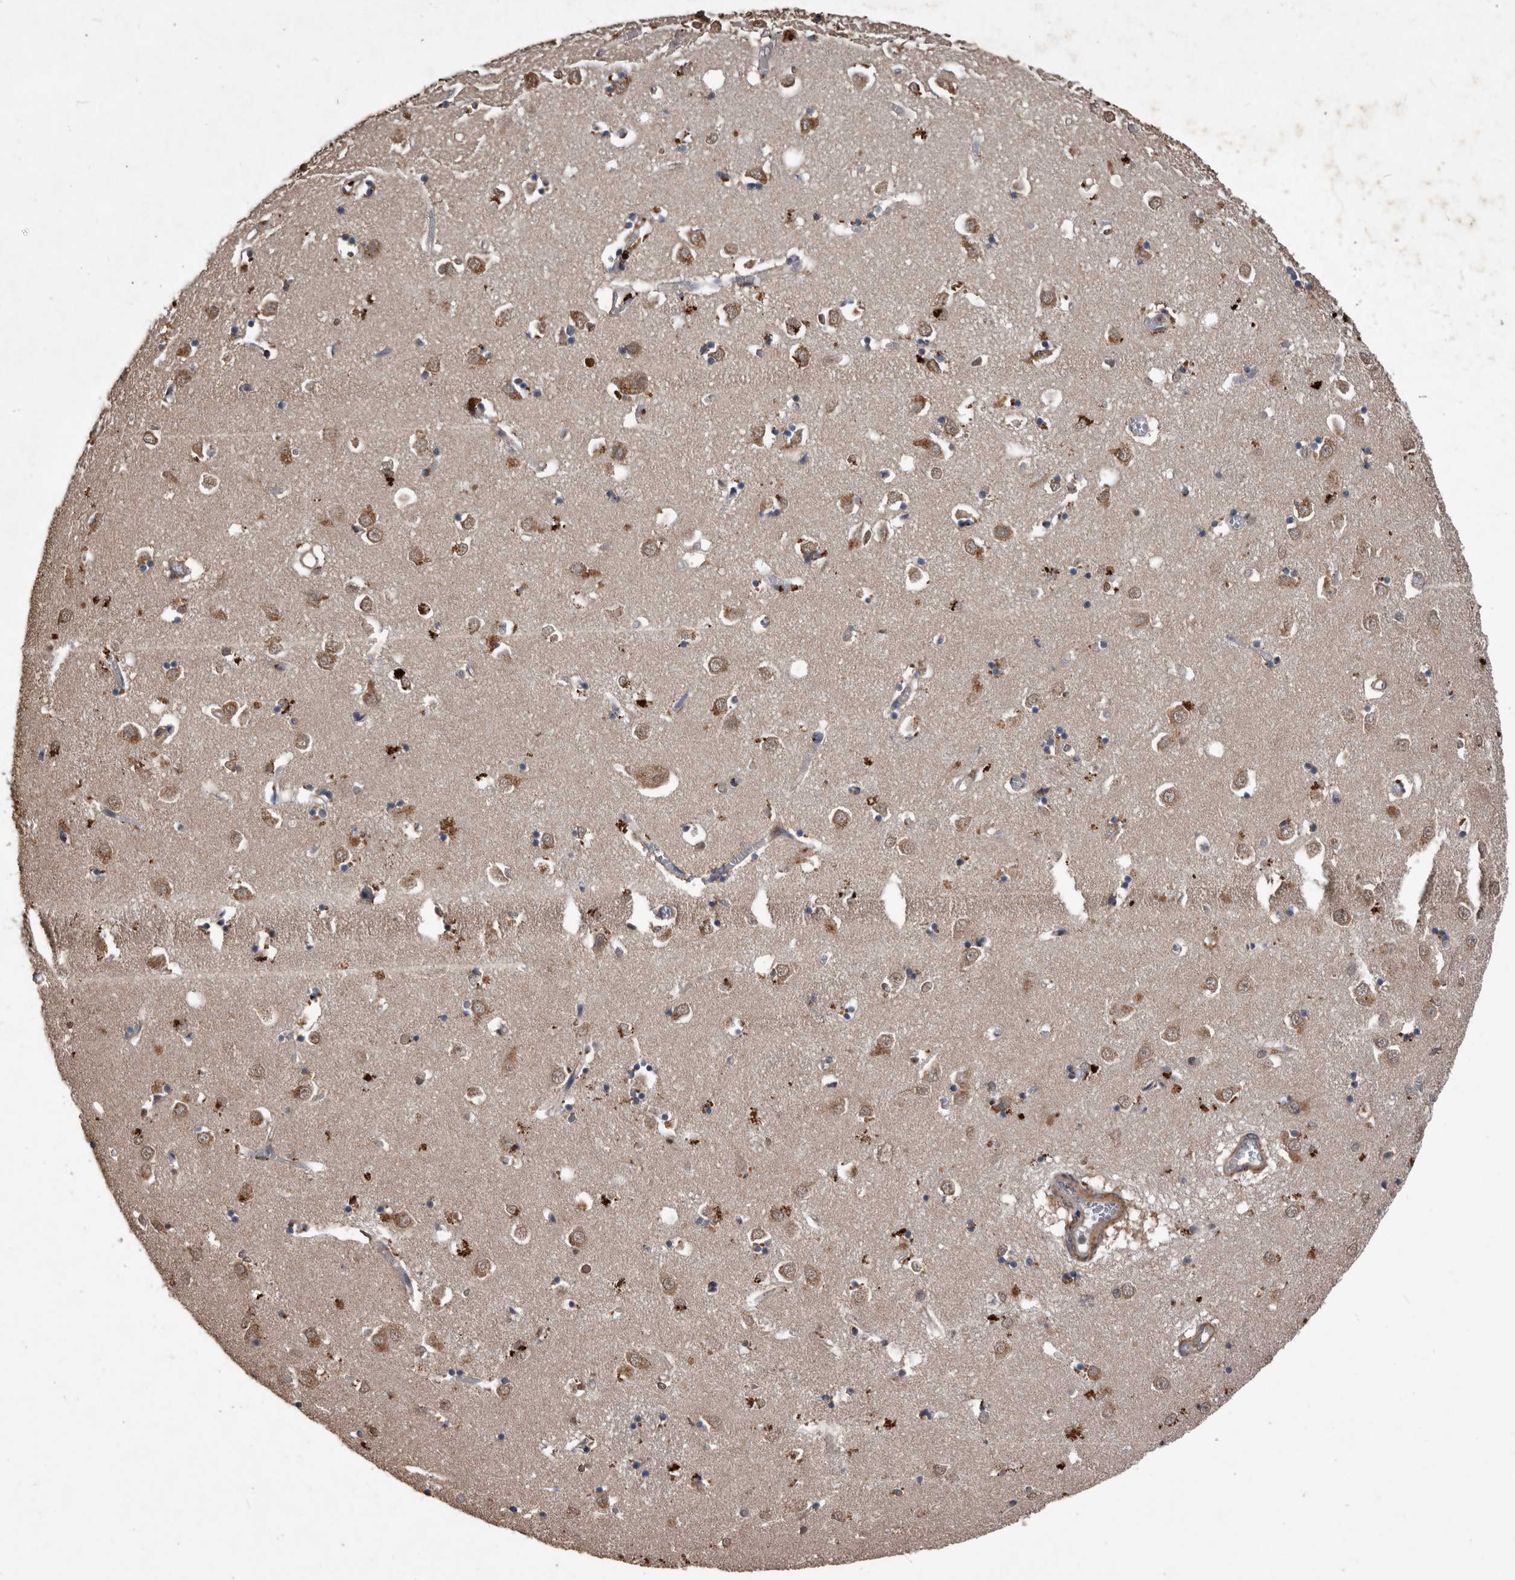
{"staining": {"intensity": "moderate", "quantity": "<25%", "location": "cytoplasmic/membranous"}, "tissue": "caudate", "cell_type": "Glial cells", "image_type": "normal", "snomed": [{"axis": "morphology", "description": "Normal tissue, NOS"}, {"axis": "topography", "description": "Lateral ventricle wall"}], "caption": "This micrograph displays immunohistochemistry (IHC) staining of benign caudate, with low moderate cytoplasmic/membranous expression in about <25% of glial cells.", "gene": "NRBP1", "patient": {"sex": "male", "age": 70}}